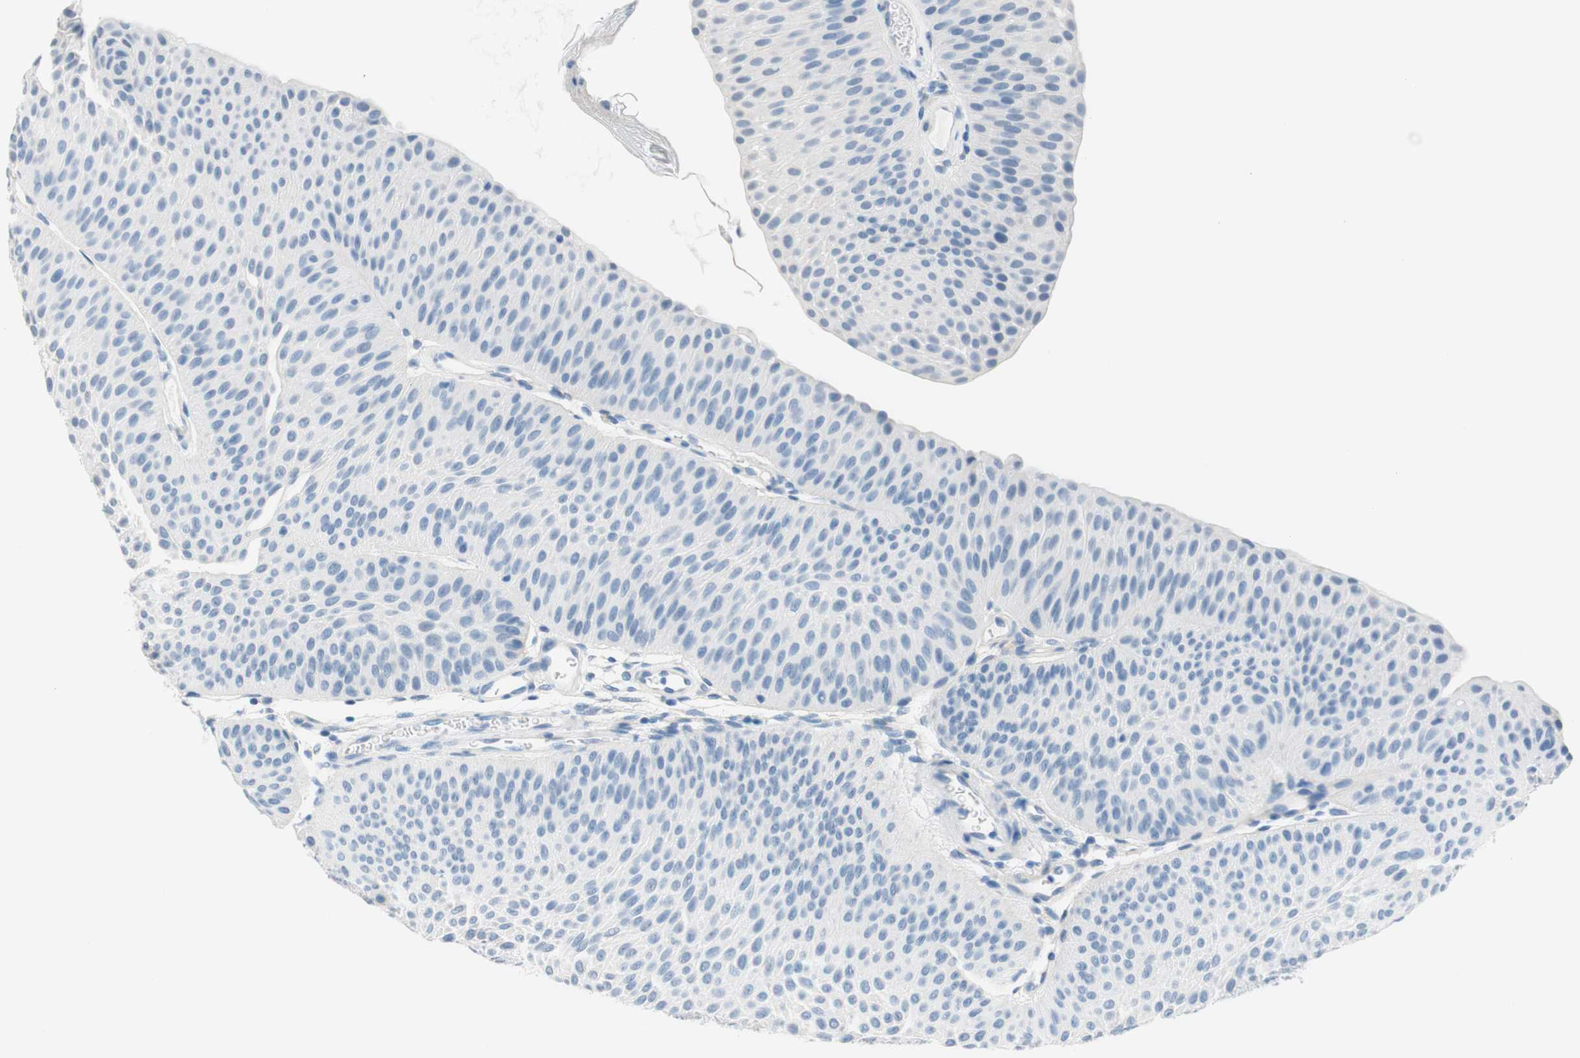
{"staining": {"intensity": "negative", "quantity": "none", "location": "none"}, "tissue": "urothelial cancer", "cell_type": "Tumor cells", "image_type": "cancer", "snomed": [{"axis": "morphology", "description": "Urothelial carcinoma, Low grade"}, {"axis": "topography", "description": "Urinary bladder"}], "caption": "Immunohistochemical staining of human low-grade urothelial carcinoma demonstrates no significant staining in tumor cells.", "gene": "PASD1", "patient": {"sex": "female", "age": 60}}